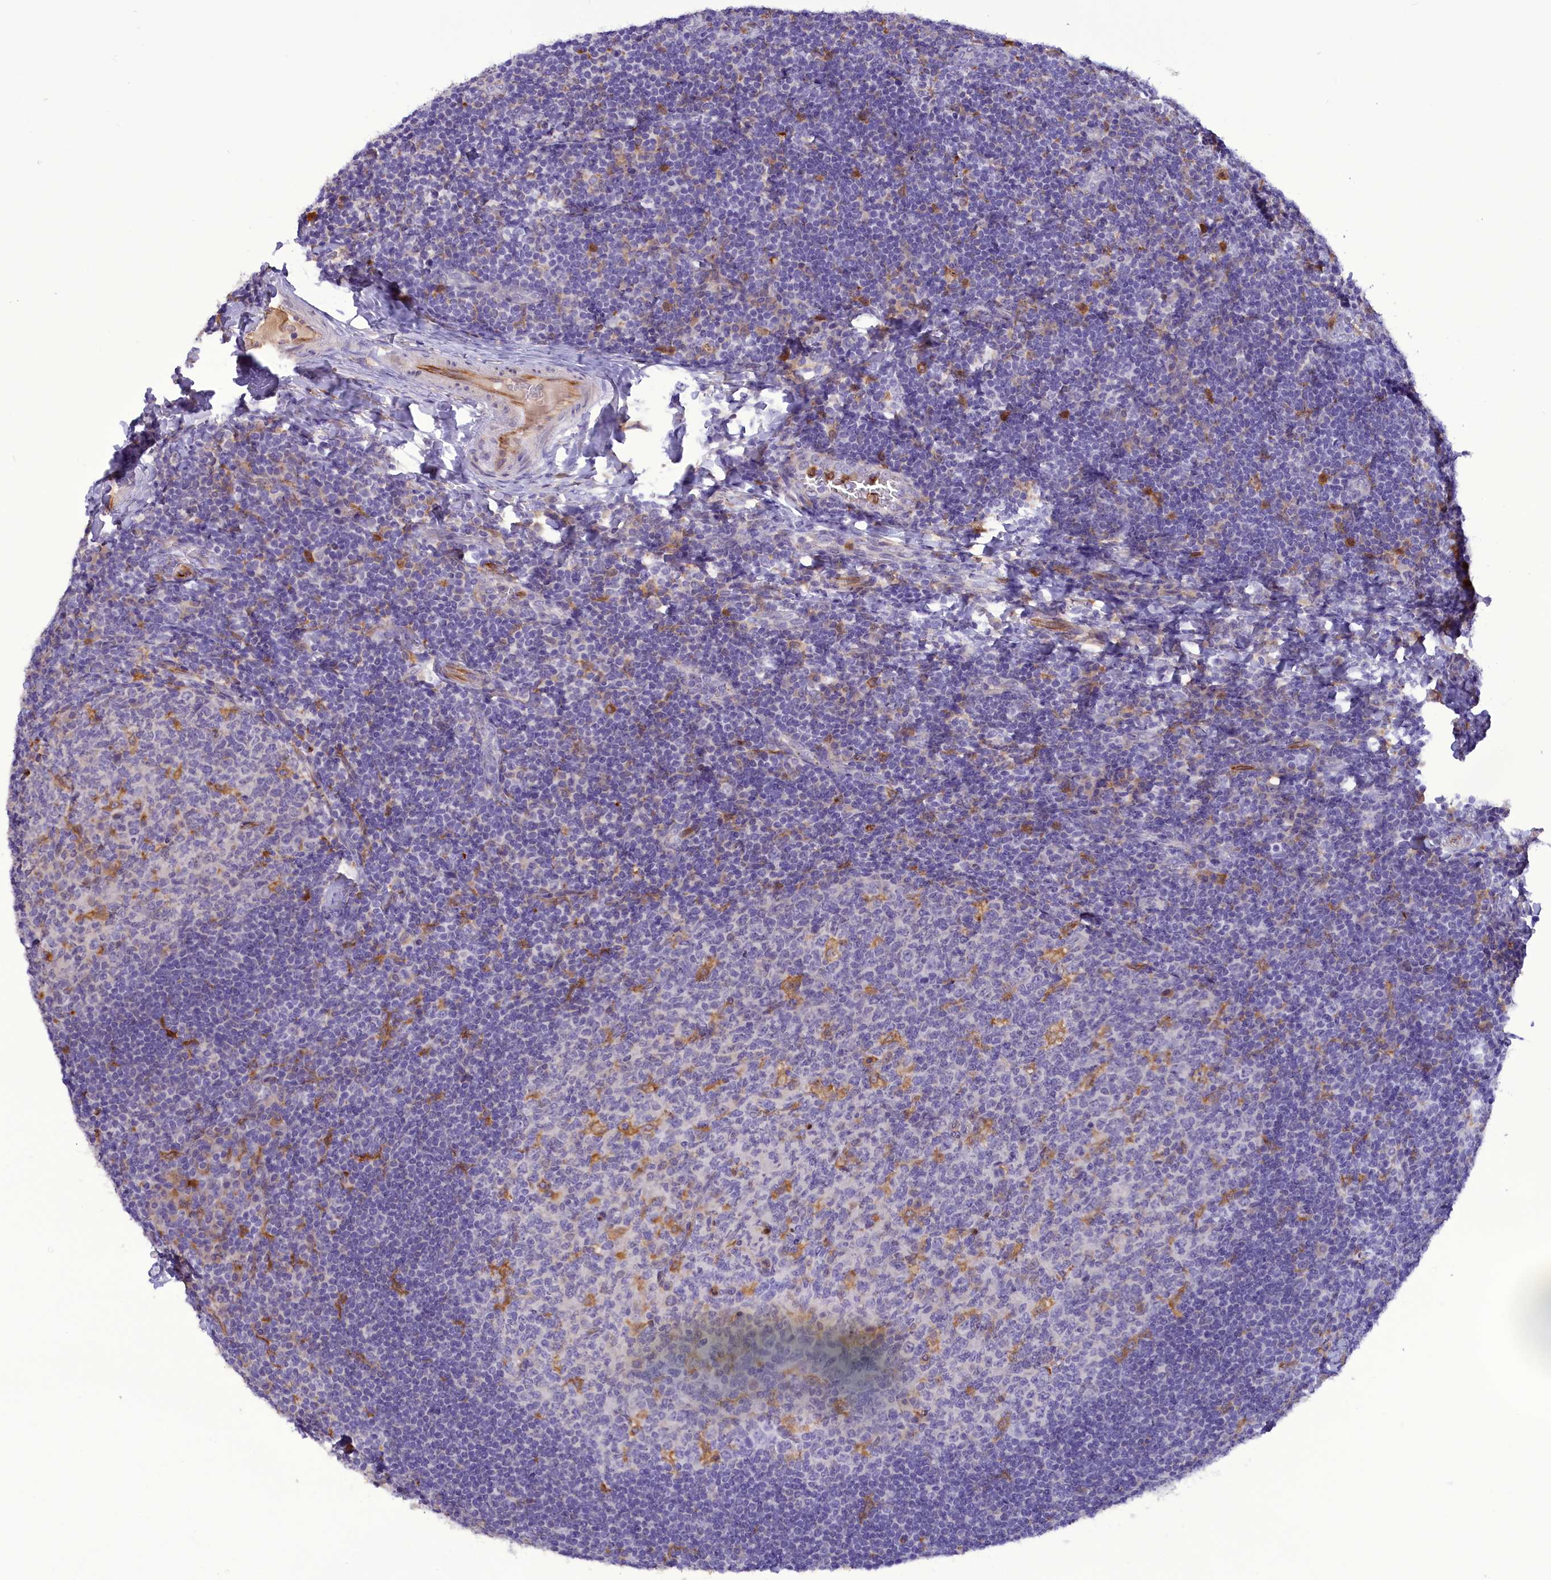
{"staining": {"intensity": "moderate", "quantity": "<25%", "location": "cytoplasmic/membranous"}, "tissue": "tonsil", "cell_type": "Germinal center cells", "image_type": "normal", "snomed": [{"axis": "morphology", "description": "Normal tissue, NOS"}, {"axis": "topography", "description": "Tonsil"}], "caption": "The image displays staining of benign tonsil, revealing moderate cytoplasmic/membranous protein staining (brown color) within germinal center cells.", "gene": "FAM149B1", "patient": {"sex": "male", "age": 17}}